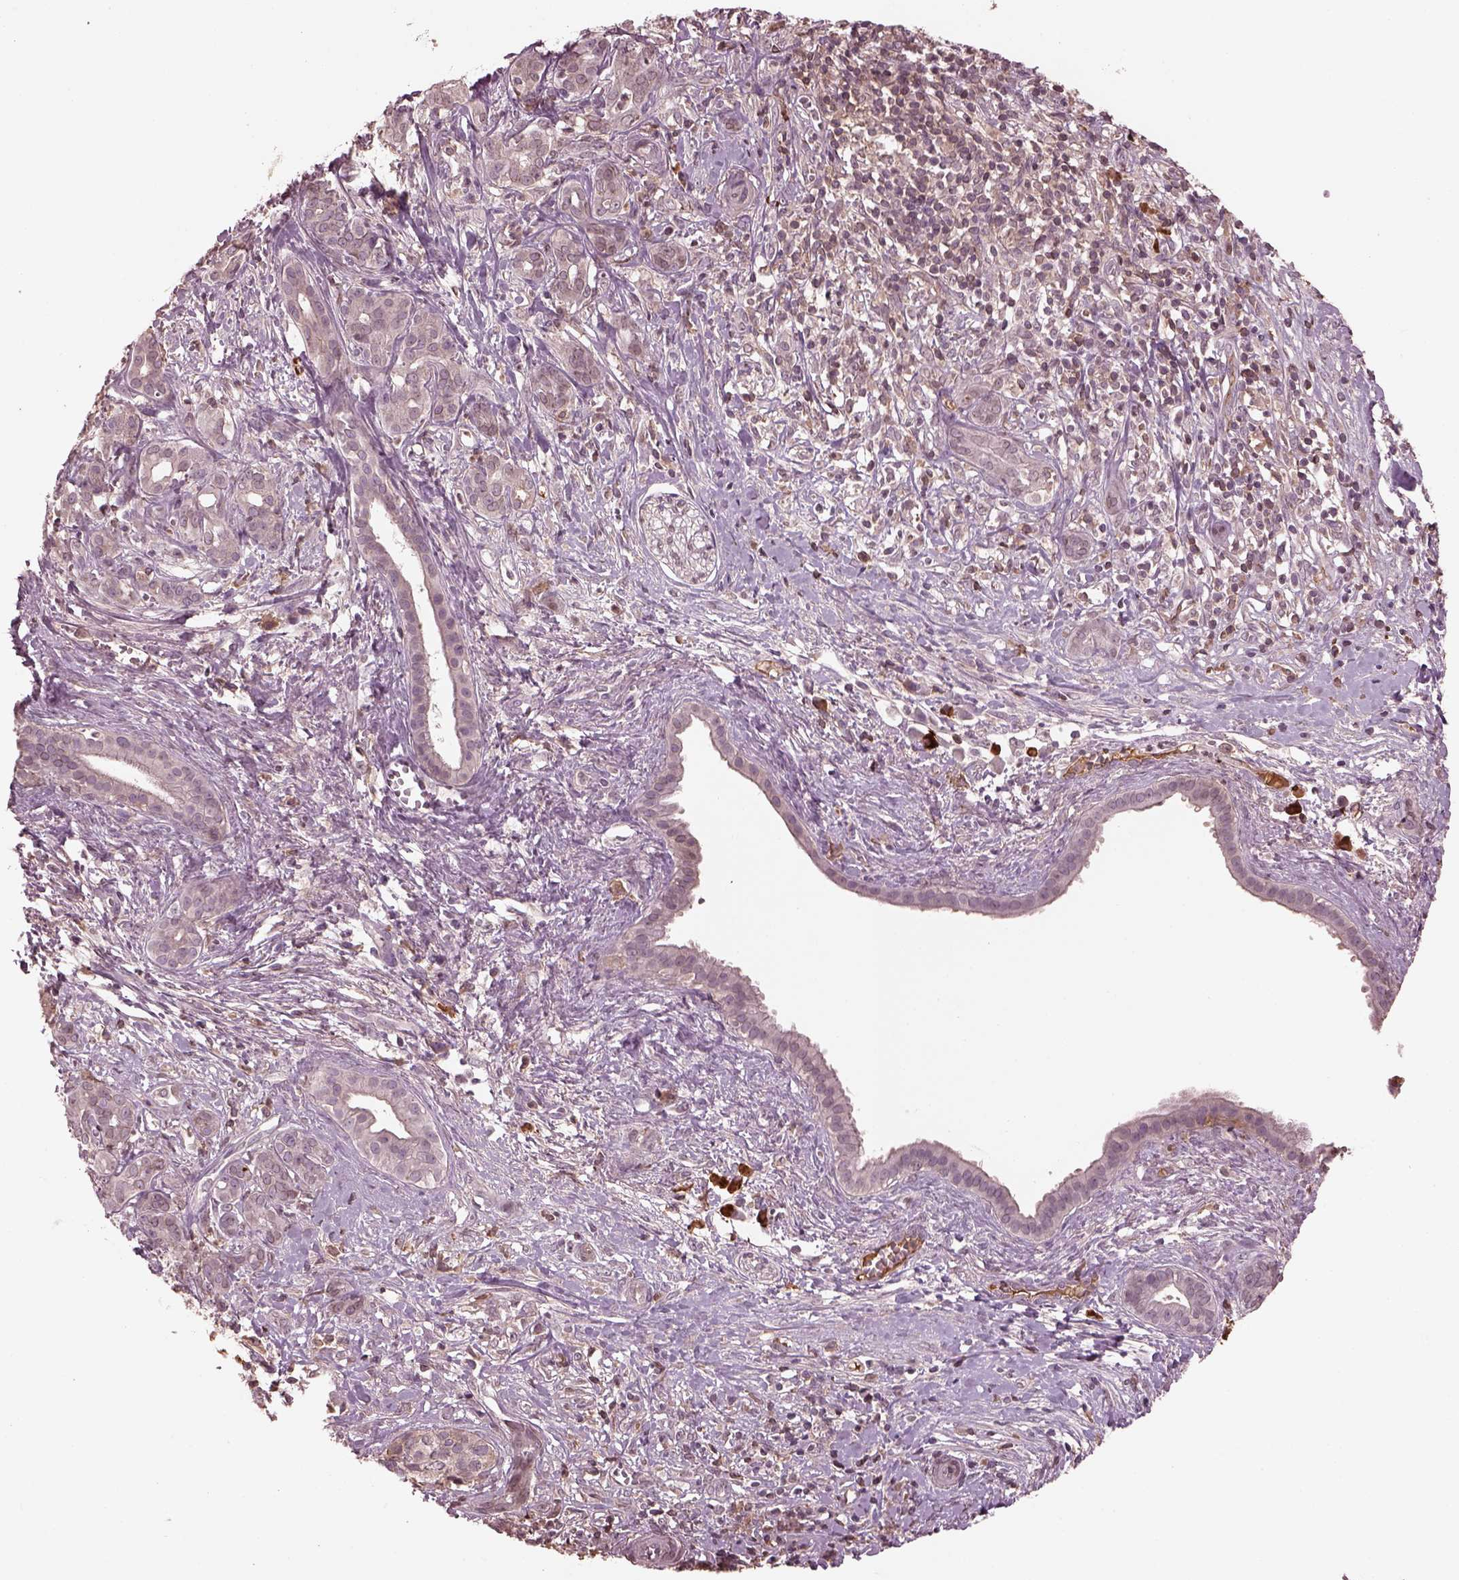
{"staining": {"intensity": "negative", "quantity": "none", "location": "none"}, "tissue": "pancreatic cancer", "cell_type": "Tumor cells", "image_type": "cancer", "snomed": [{"axis": "morphology", "description": "Adenocarcinoma, NOS"}, {"axis": "topography", "description": "Pancreas"}], "caption": "Tumor cells are negative for brown protein staining in pancreatic cancer.", "gene": "PTX4", "patient": {"sex": "male", "age": 61}}